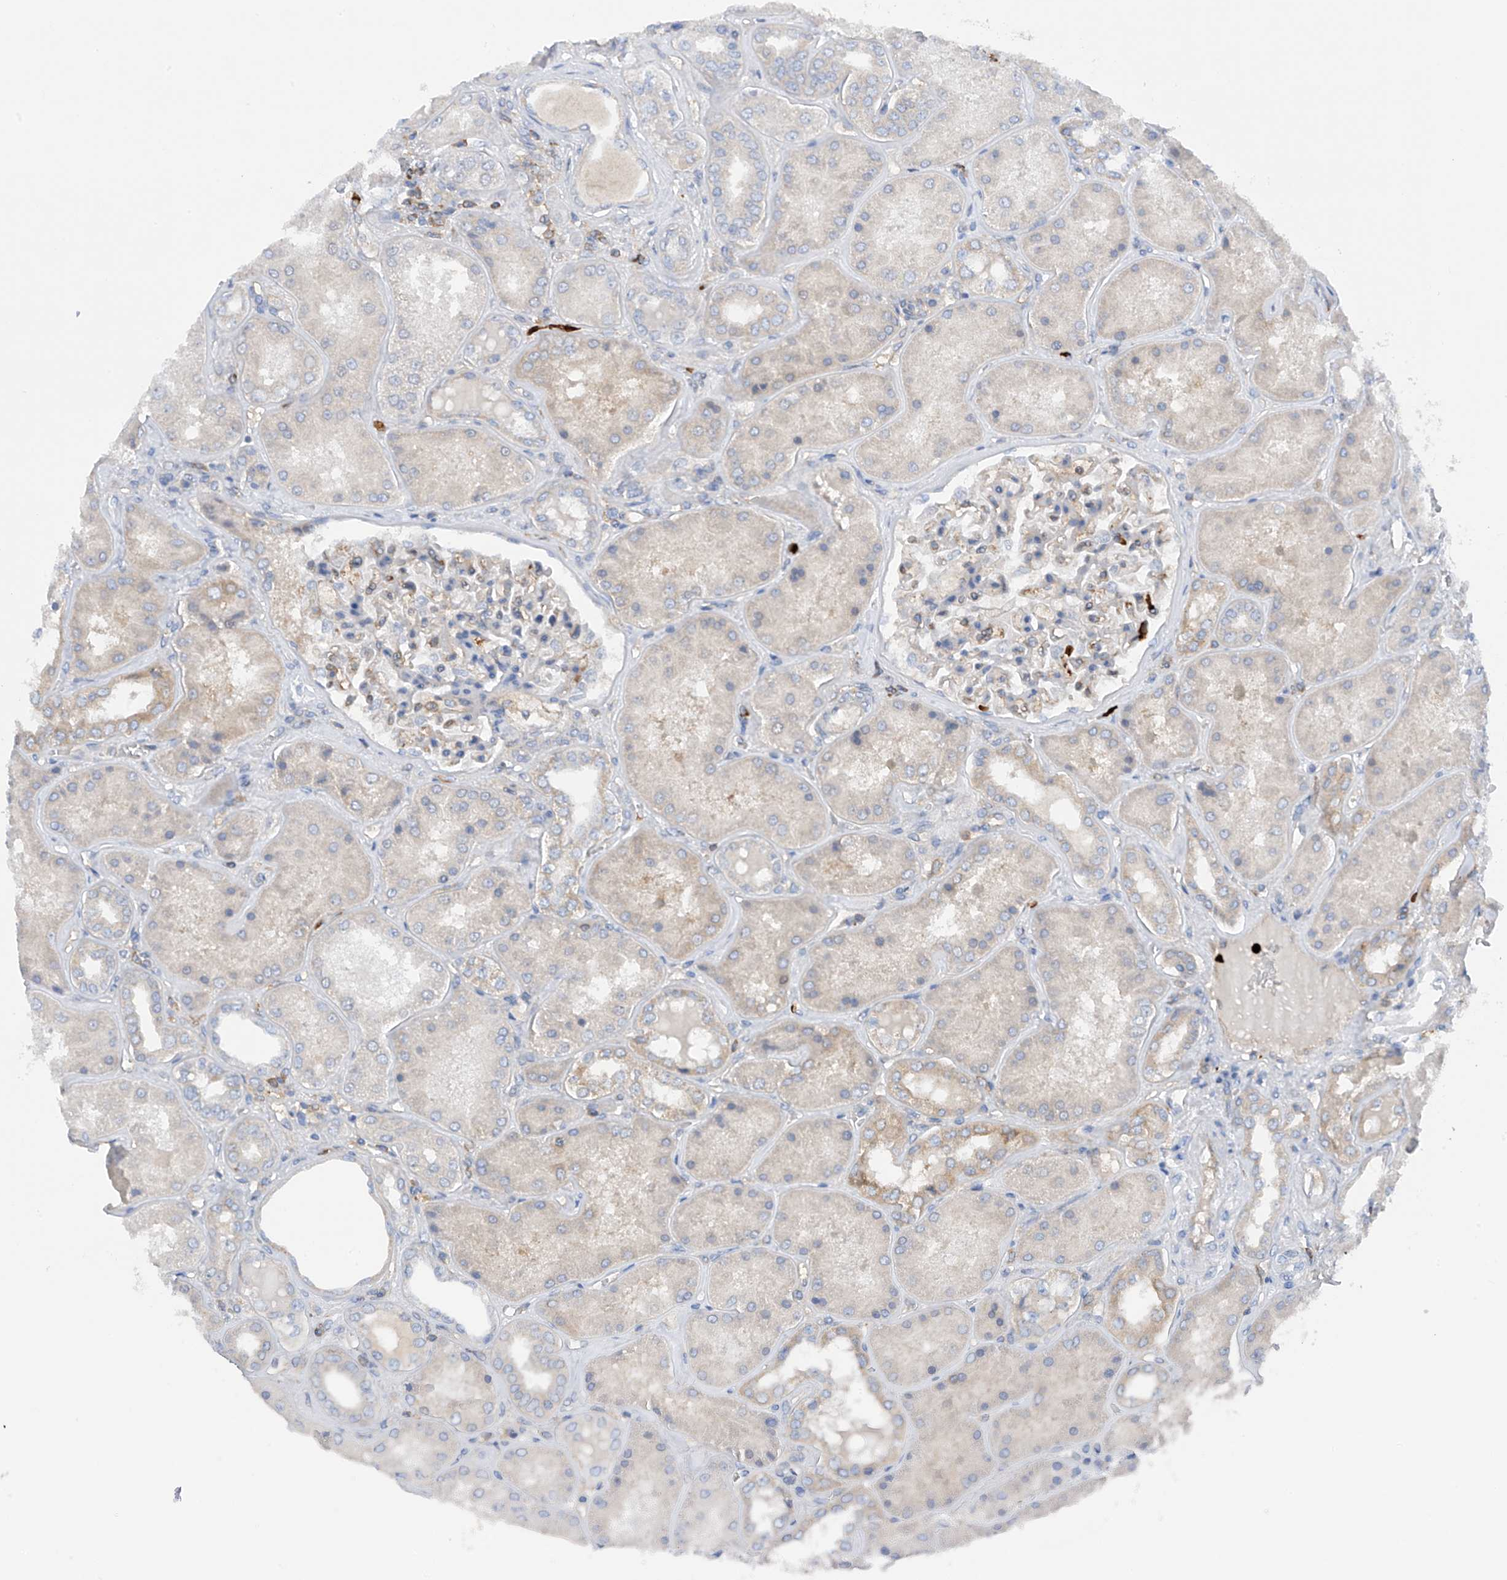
{"staining": {"intensity": "weak", "quantity": "<25%", "location": "cytoplasmic/membranous"}, "tissue": "kidney", "cell_type": "Cells in glomeruli", "image_type": "normal", "snomed": [{"axis": "morphology", "description": "Normal tissue, NOS"}, {"axis": "topography", "description": "Kidney"}], "caption": "Kidney stained for a protein using immunohistochemistry (IHC) shows no staining cells in glomeruli.", "gene": "PHACTR2", "patient": {"sex": "female", "age": 56}}